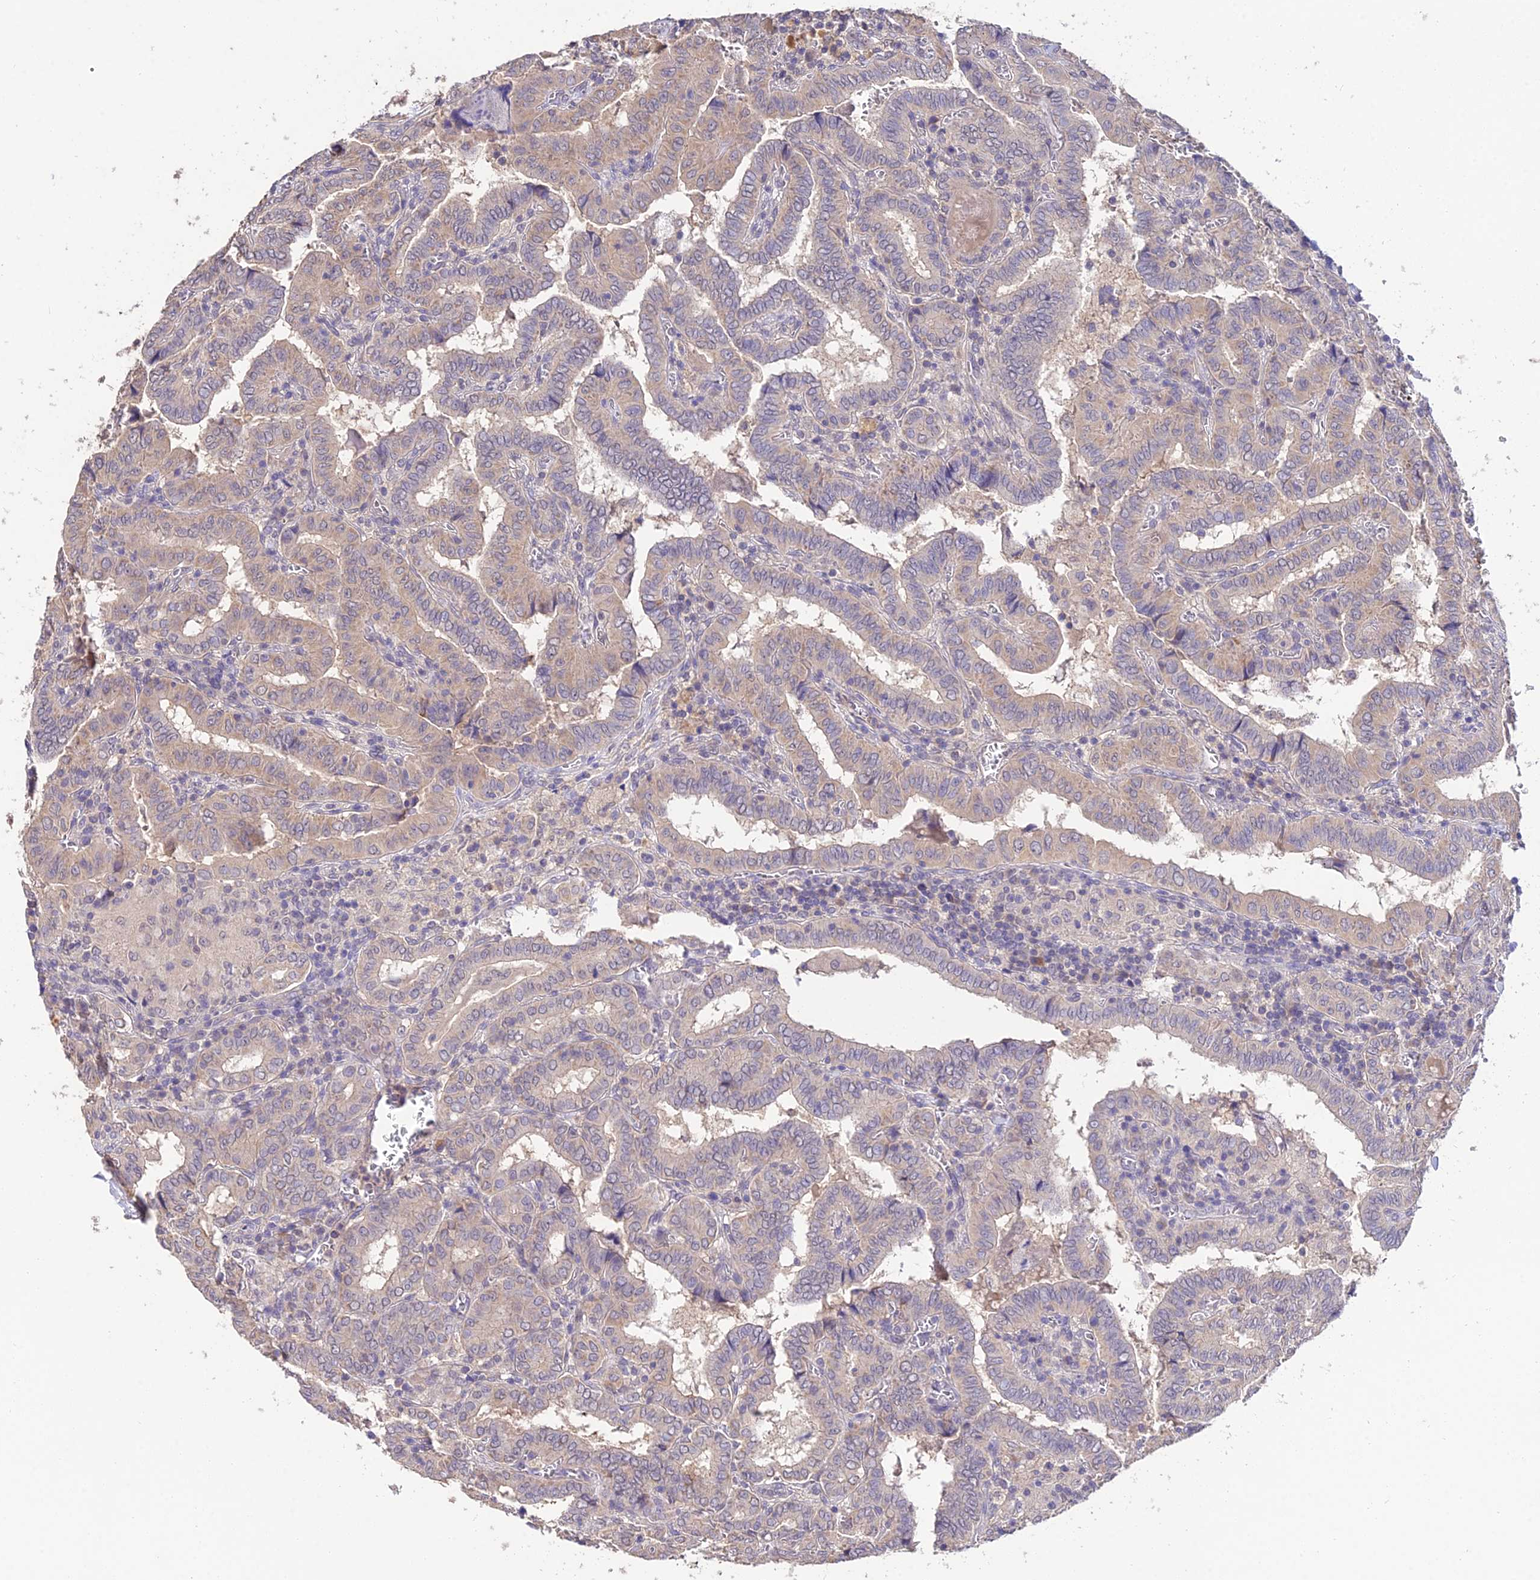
{"staining": {"intensity": "weak", "quantity": "<25%", "location": "cytoplasmic/membranous"}, "tissue": "thyroid cancer", "cell_type": "Tumor cells", "image_type": "cancer", "snomed": [{"axis": "morphology", "description": "Papillary adenocarcinoma, NOS"}, {"axis": "topography", "description": "Thyroid gland"}], "caption": "An immunohistochemistry histopathology image of papillary adenocarcinoma (thyroid) is shown. There is no staining in tumor cells of papillary adenocarcinoma (thyroid).", "gene": "PGK1", "patient": {"sex": "female", "age": 72}}